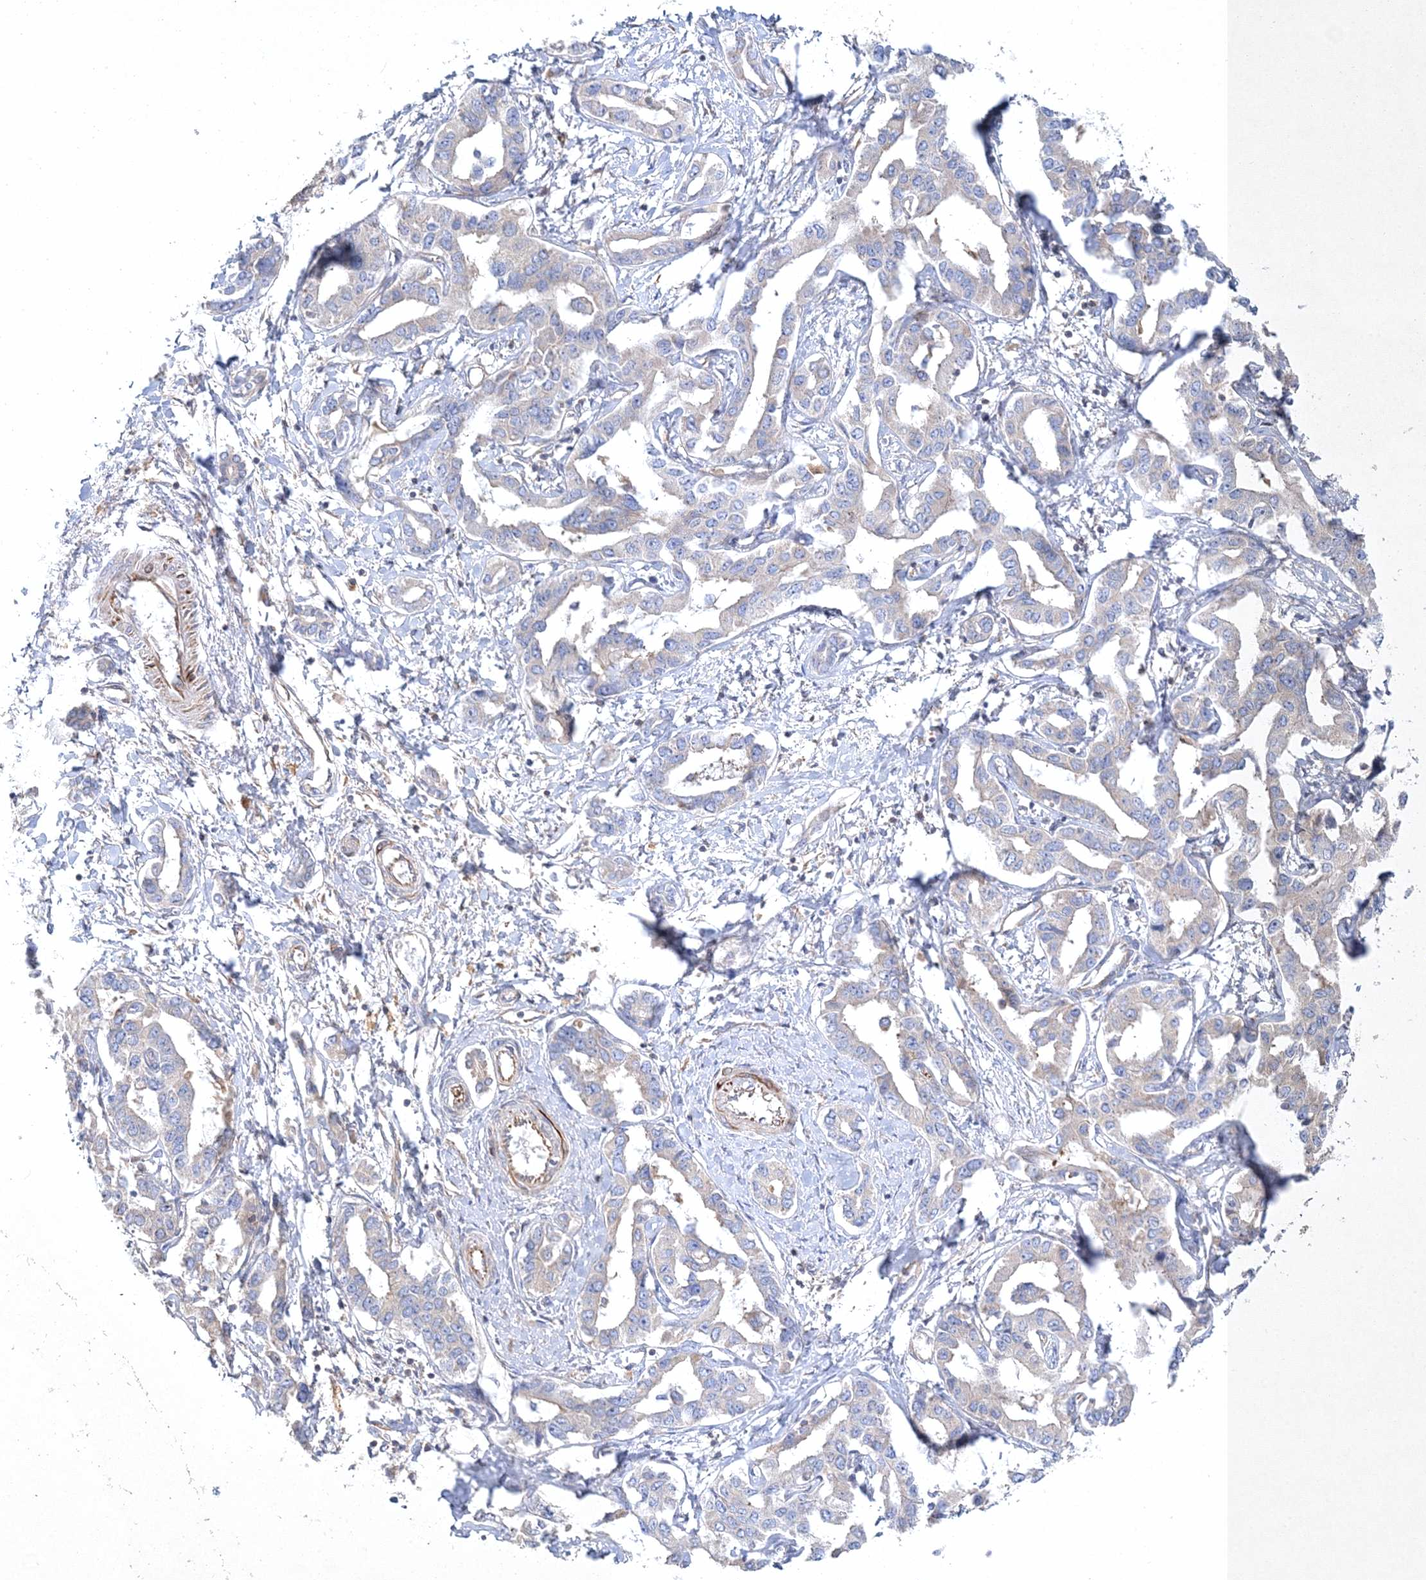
{"staining": {"intensity": "negative", "quantity": "none", "location": "none"}, "tissue": "liver cancer", "cell_type": "Tumor cells", "image_type": "cancer", "snomed": [{"axis": "morphology", "description": "Cholangiocarcinoma"}, {"axis": "topography", "description": "Liver"}], "caption": "Liver cancer (cholangiocarcinoma) was stained to show a protein in brown. There is no significant positivity in tumor cells. (DAB immunohistochemistry with hematoxylin counter stain).", "gene": "WDR37", "patient": {"sex": "male", "age": 59}}